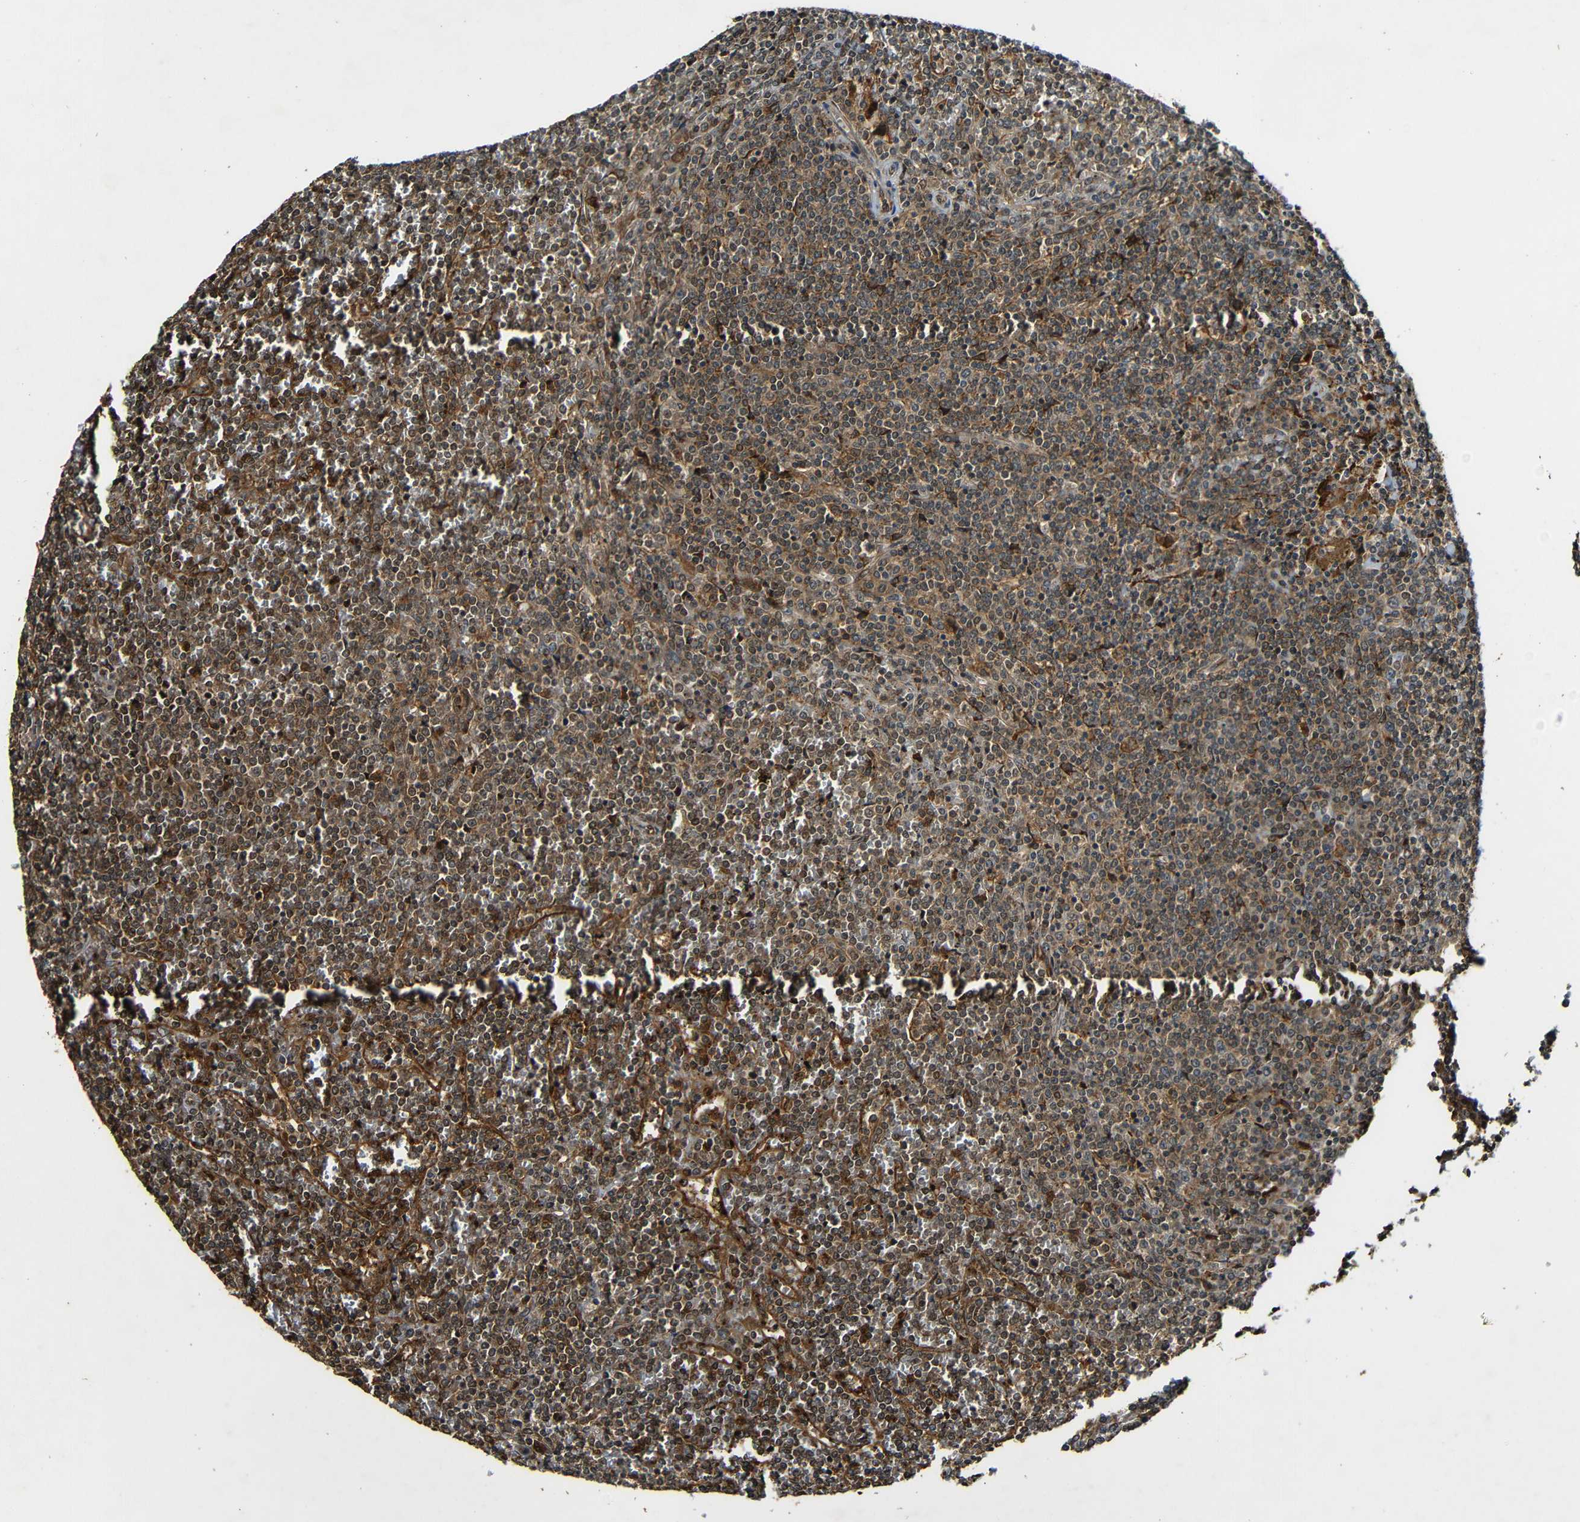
{"staining": {"intensity": "moderate", "quantity": ">75%", "location": "cytoplasmic/membranous"}, "tissue": "lymphoma", "cell_type": "Tumor cells", "image_type": "cancer", "snomed": [{"axis": "morphology", "description": "Malignant lymphoma, non-Hodgkin's type, Low grade"}, {"axis": "topography", "description": "Spleen"}], "caption": "Lymphoma stained with DAB (3,3'-diaminobenzidine) immunohistochemistry (IHC) shows medium levels of moderate cytoplasmic/membranous staining in about >75% of tumor cells.", "gene": "CASP8", "patient": {"sex": "female", "age": 19}}